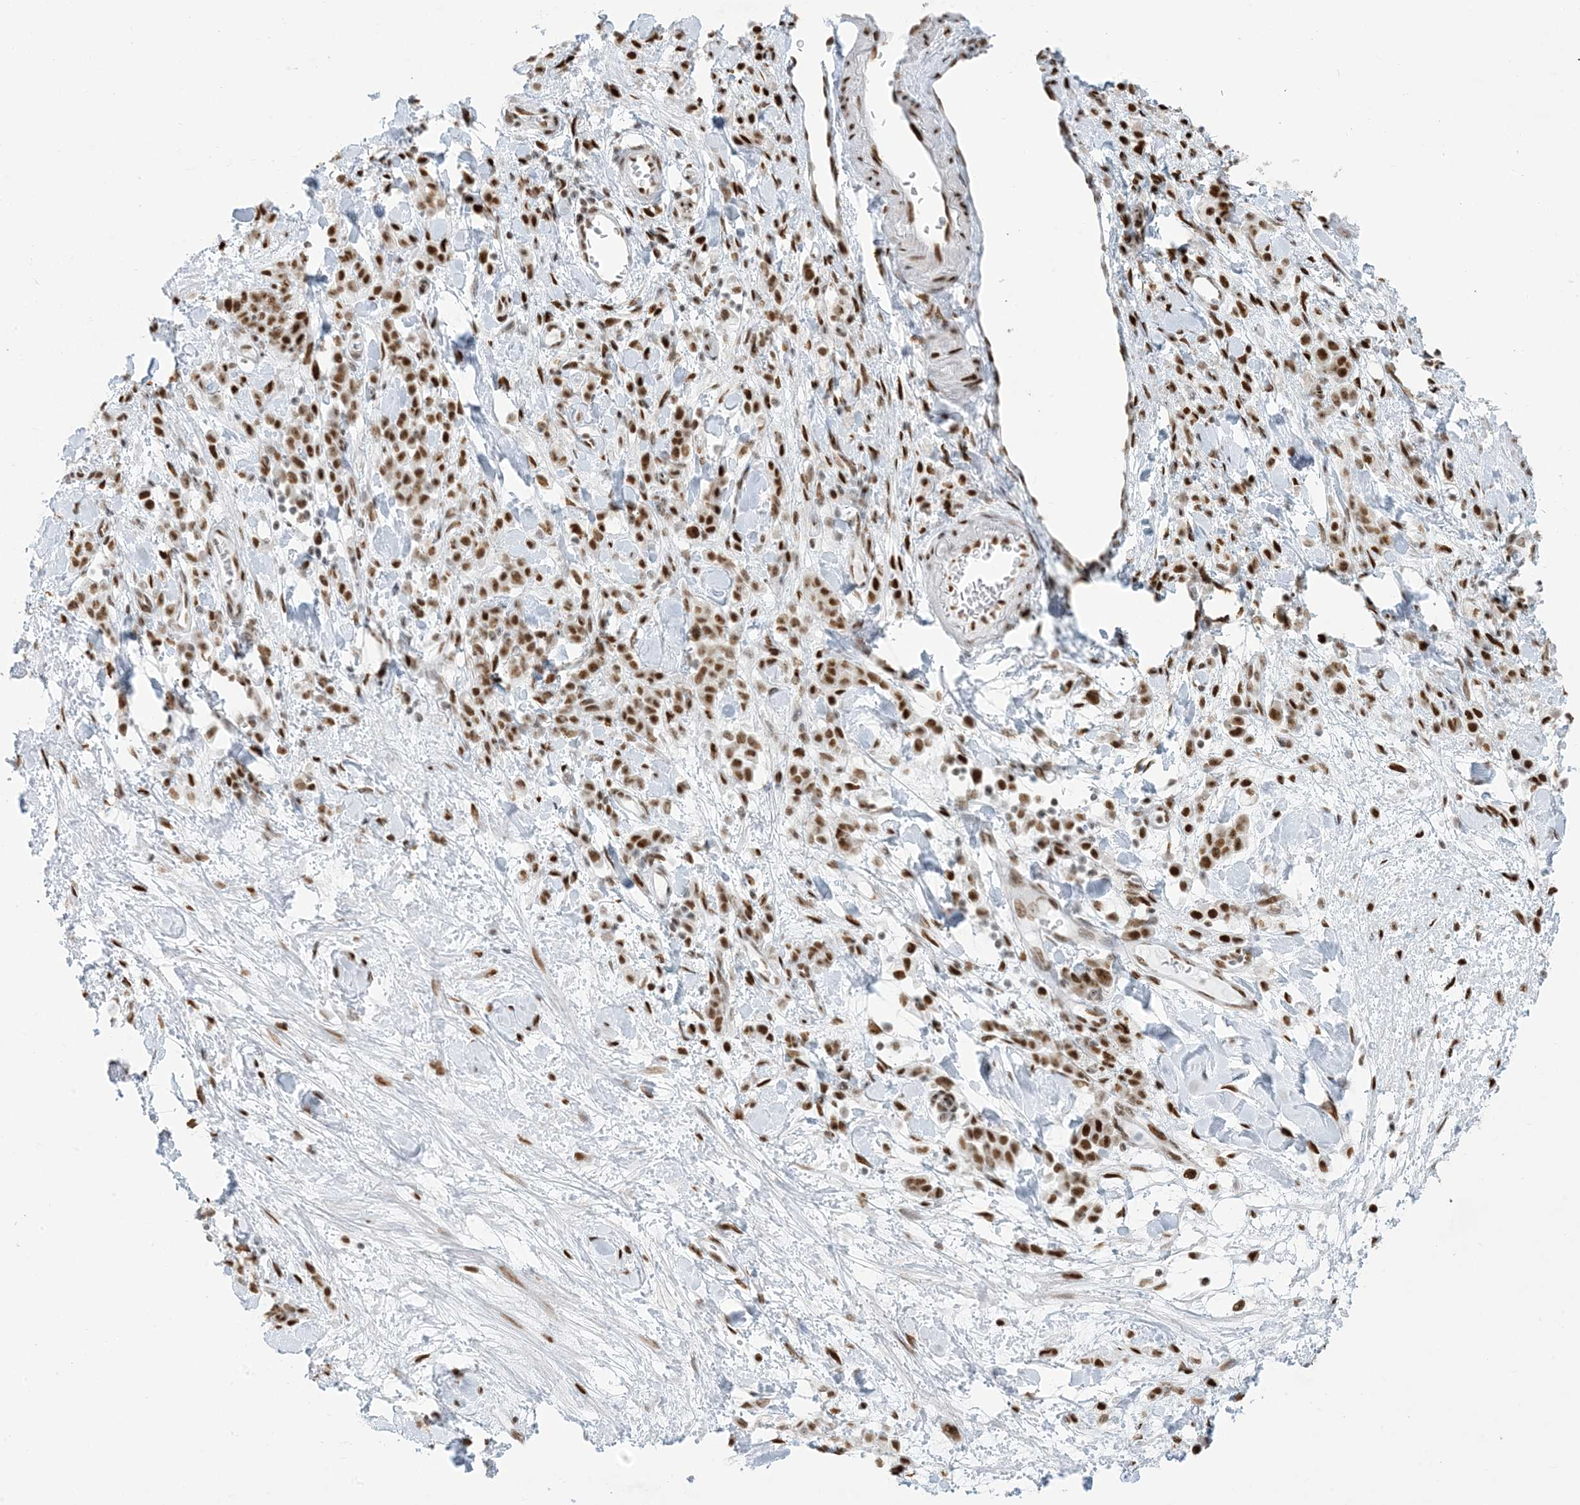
{"staining": {"intensity": "moderate", "quantity": ">75%", "location": "nuclear"}, "tissue": "stomach cancer", "cell_type": "Tumor cells", "image_type": "cancer", "snomed": [{"axis": "morphology", "description": "Normal tissue, NOS"}, {"axis": "morphology", "description": "Adenocarcinoma, NOS"}, {"axis": "topography", "description": "Stomach"}], "caption": "Stomach adenocarcinoma was stained to show a protein in brown. There is medium levels of moderate nuclear positivity in about >75% of tumor cells.", "gene": "STAG1", "patient": {"sex": "male", "age": 82}}